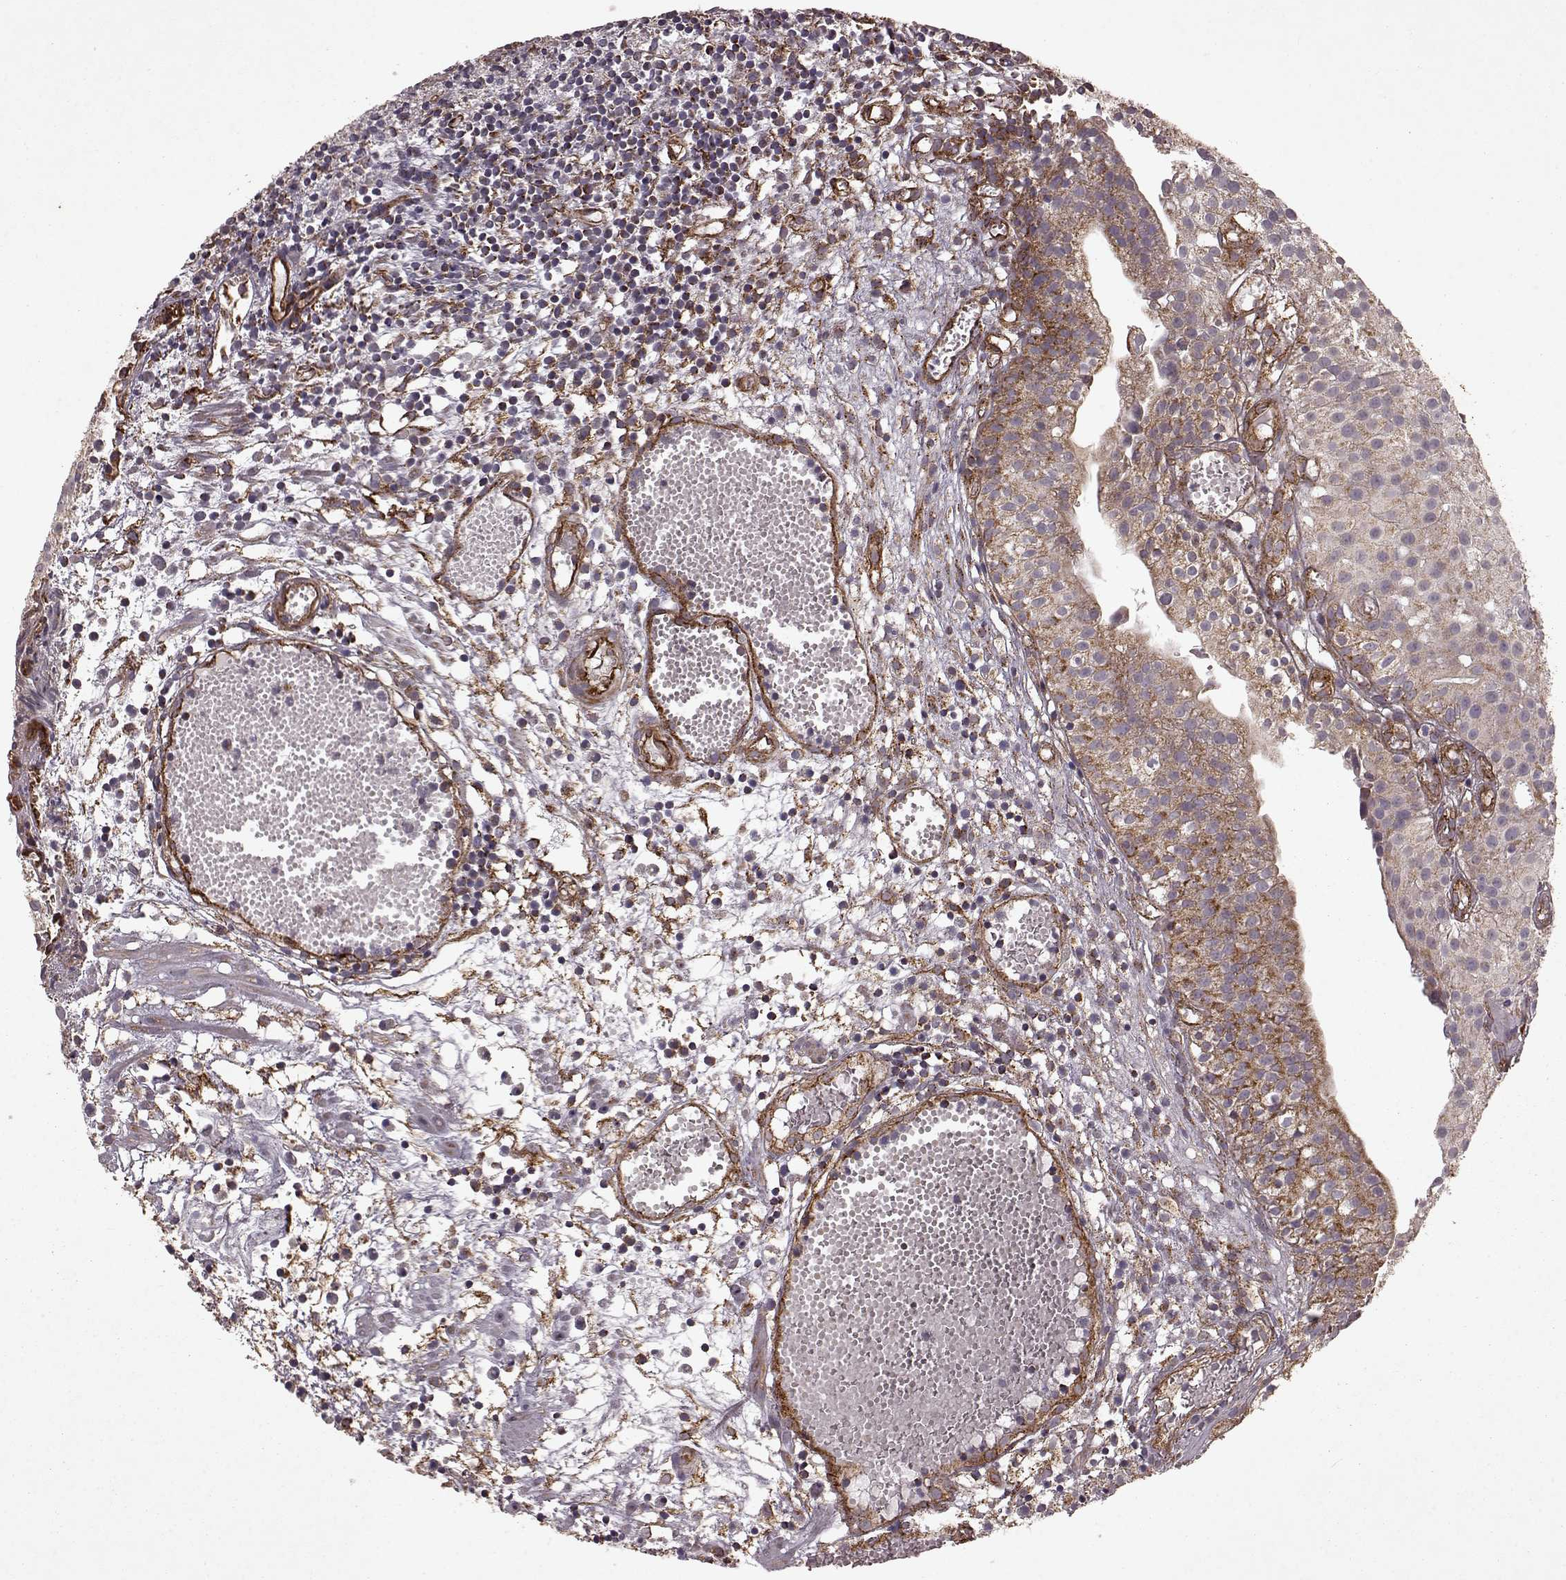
{"staining": {"intensity": "weak", "quantity": "<25%", "location": "cytoplasmic/membranous"}, "tissue": "urothelial cancer", "cell_type": "Tumor cells", "image_type": "cancer", "snomed": [{"axis": "morphology", "description": "Urothelial carcinoma, Low grade"}, {"axis": "topography", "description": "Urinary bladder"}], "caption": "High magnification brightfield microscopy of urothelial cancer stained with DAB (brown) and counterstained with hematoxylin (blue): tumor cells show no significant staining.", "gene": "FXN", "patient": {"sex": "male", "age": 79}}